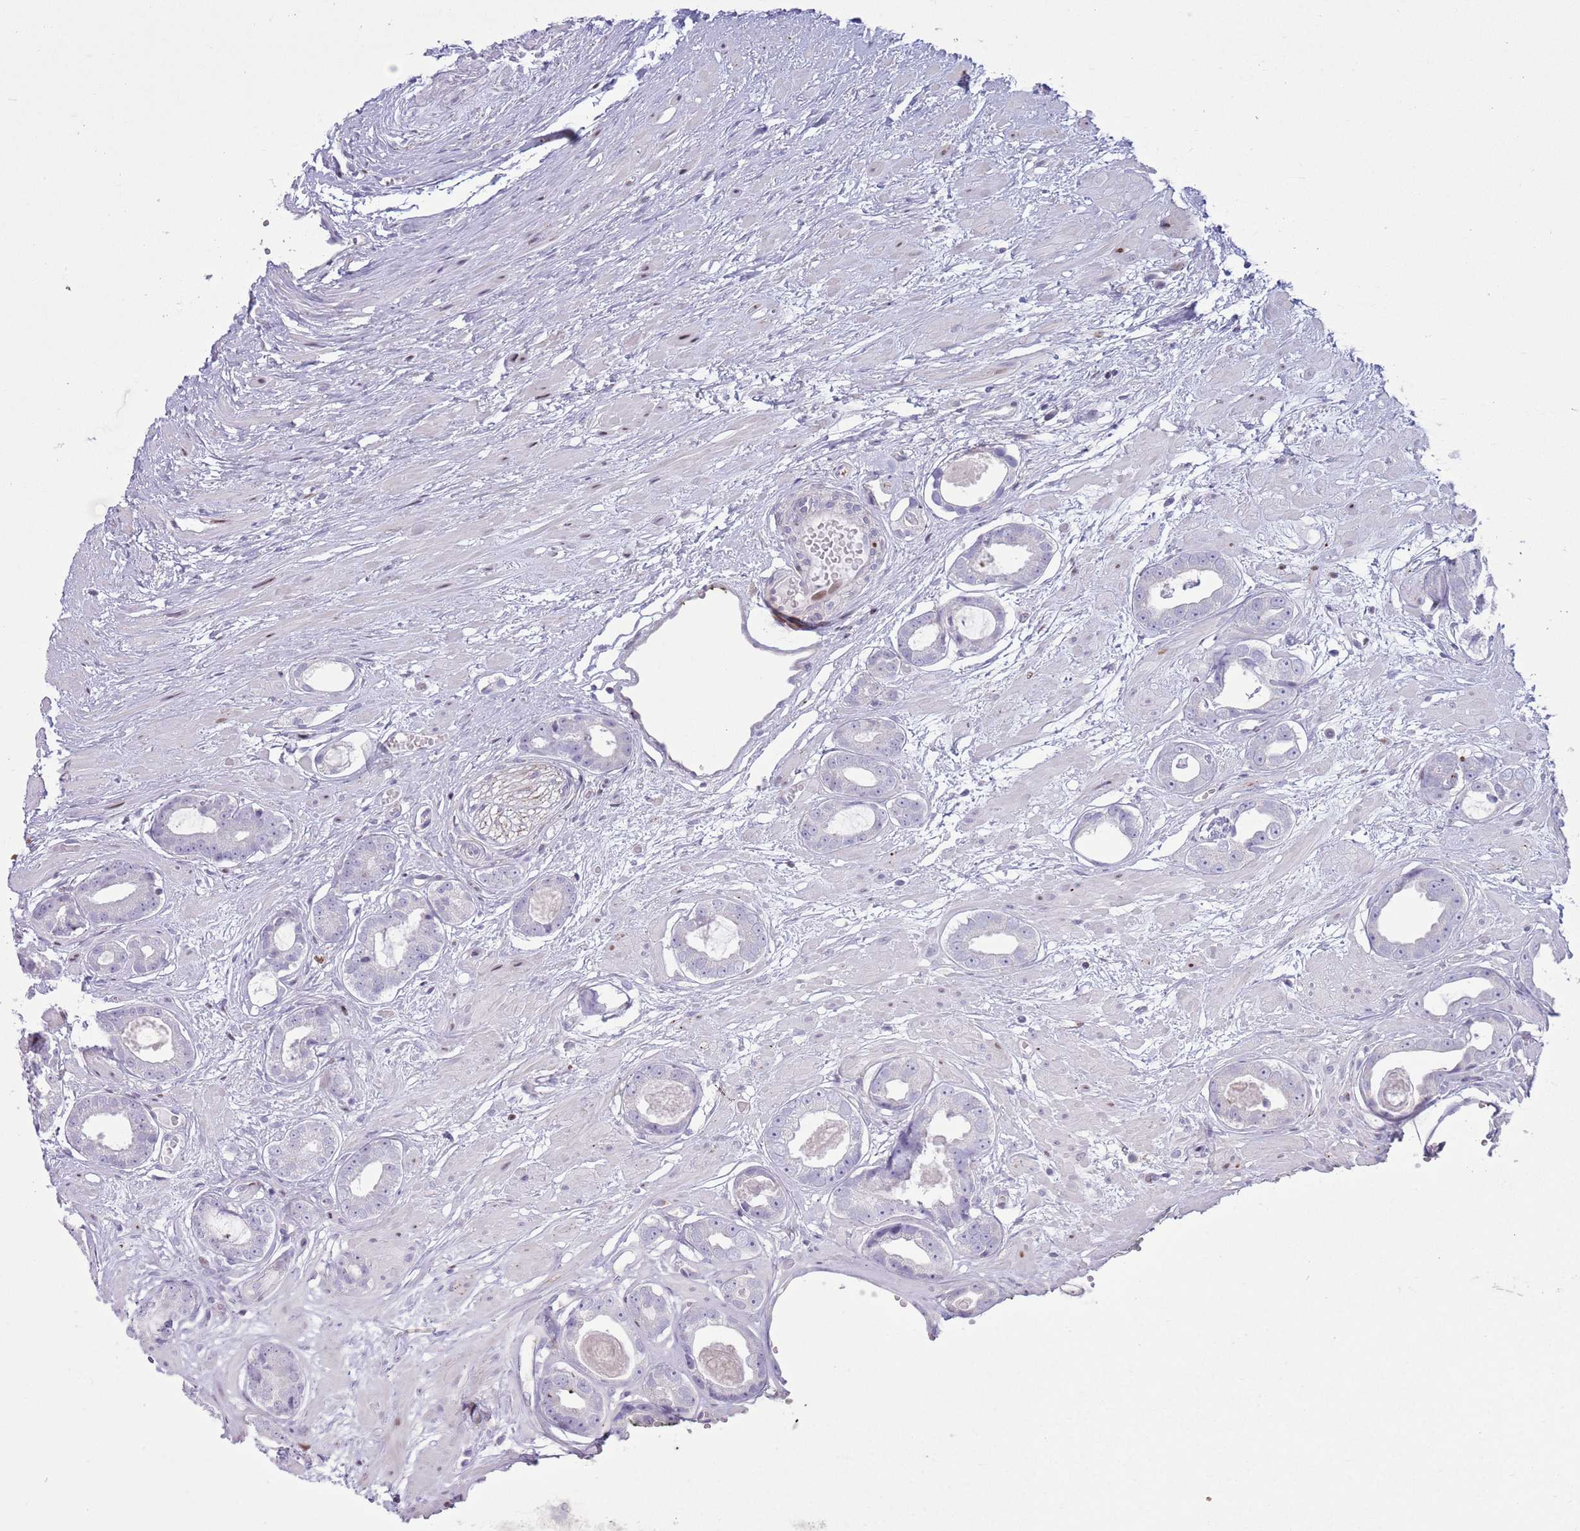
{"staining": {"intensity": "negative", "quantity": "none", "location": "none"}, "tissue": "prostate cancer", "cell_type": "Tumor cells", "image_type": "cancer", "snomed": [{"axis": "morphology", "description": "Adenocarcinoma, Low grade"}, {"axis": "topography", "description": "Prostate"}], "caption": "There is no significant staining in tumor cells of prostate cancer (adenocarcinoma (low-grade)).", "gene": "ANO8", "patient": {"sex": "male", "age": 64}}